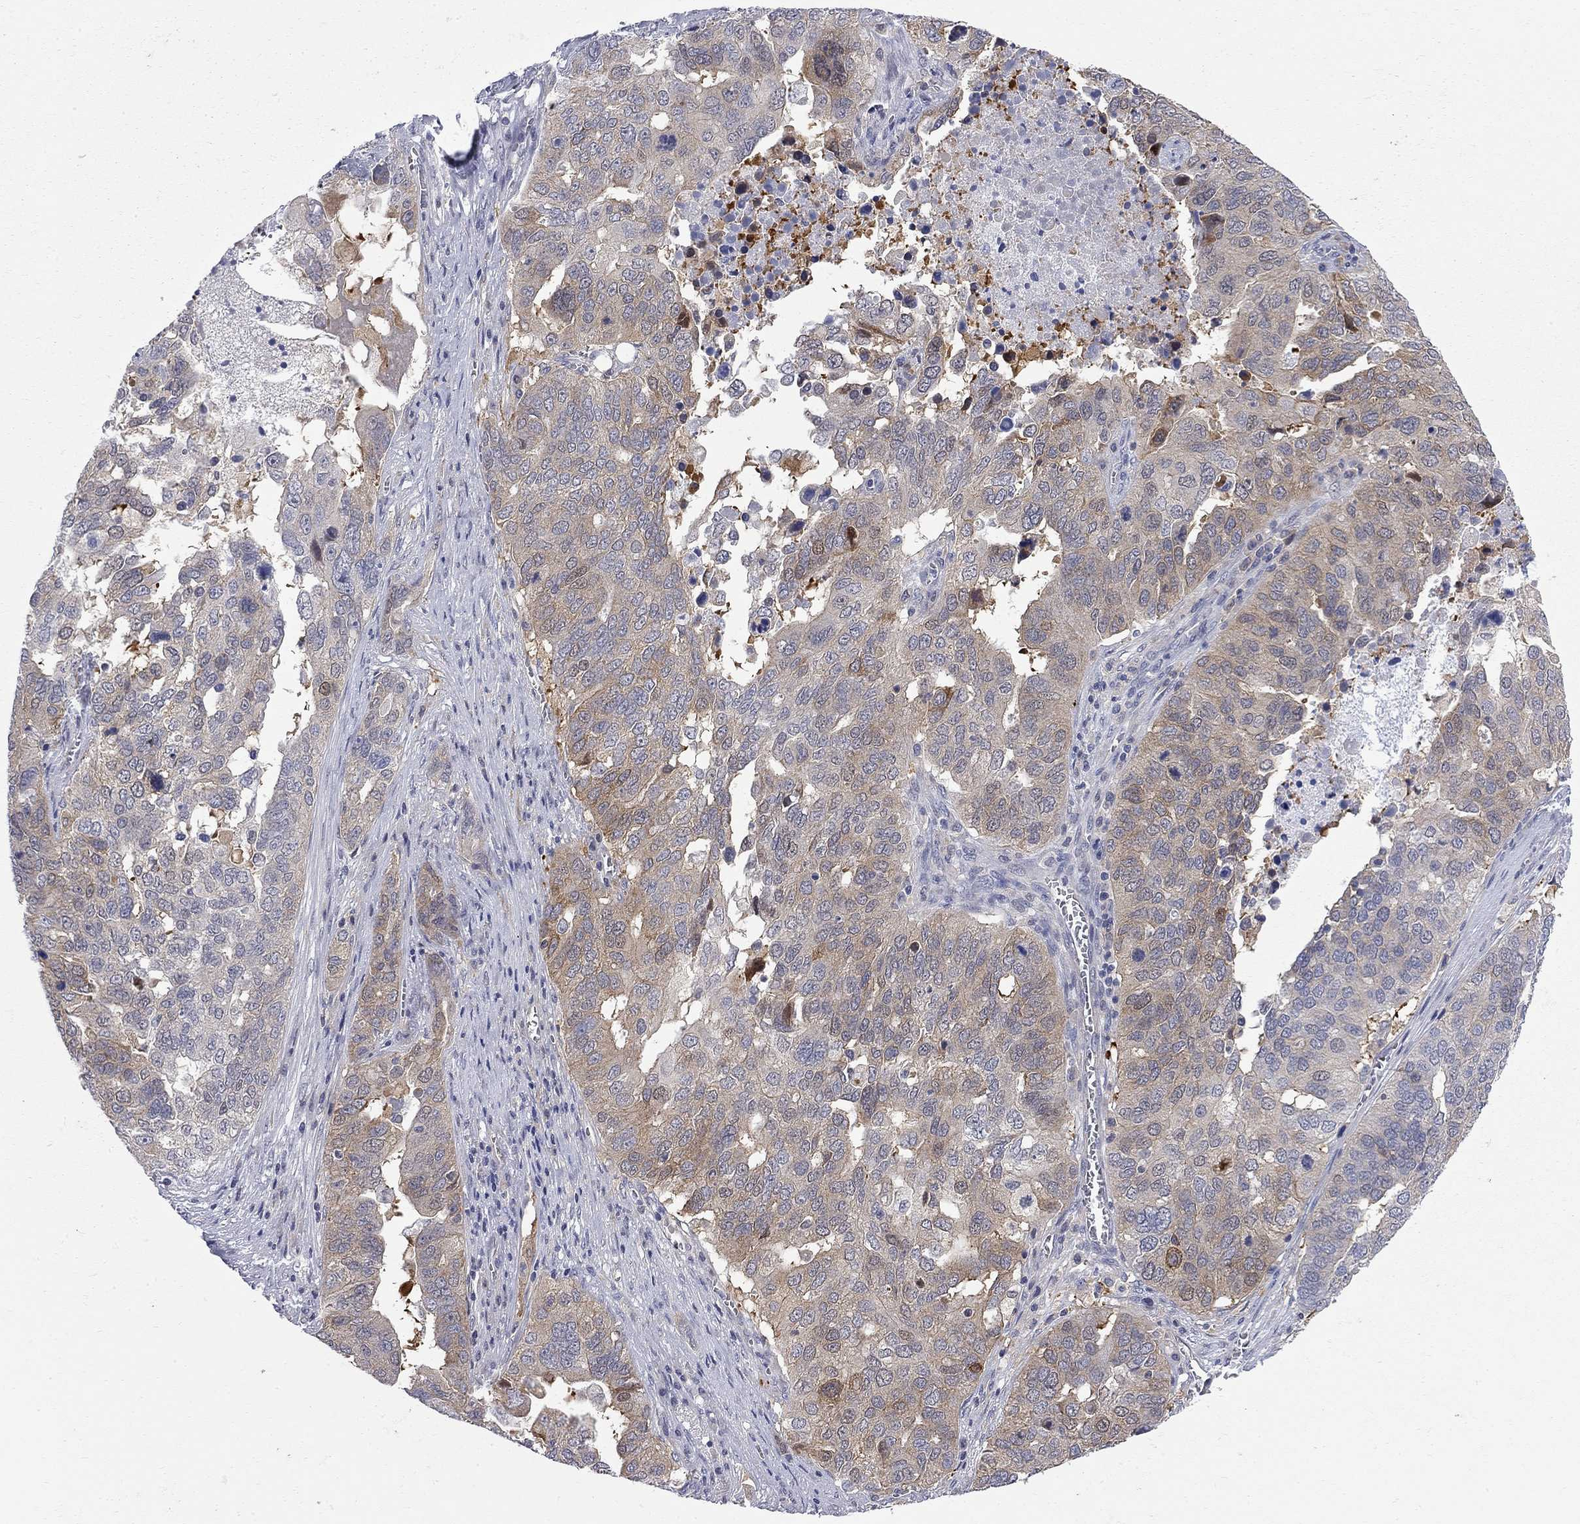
{"staining": {"intensity": "weak", "quantity": ">75%", "location": "cytoplasmic/membranous"}, "tissue": "ovarian cancer", "cell_type": "Tumor cells", "image_type": "cancer", "snomed": [{"axis": "morphology", "description": "Carcinoma, endometroid"}, {"axis": "topography", "description": "Soft tissue"}, {"axis": "topography", "description": "Ovary"}], "caption": "Immunohistochemistry (IHC) (DAB) staining of human endometroid carcinoma (ovarian) demonstrates weak cytoplasmic/membranous protein expression in about >75% of tumor cells.", "gene": "GALNT8", "patient": {"sex": "female", "age": 52}}